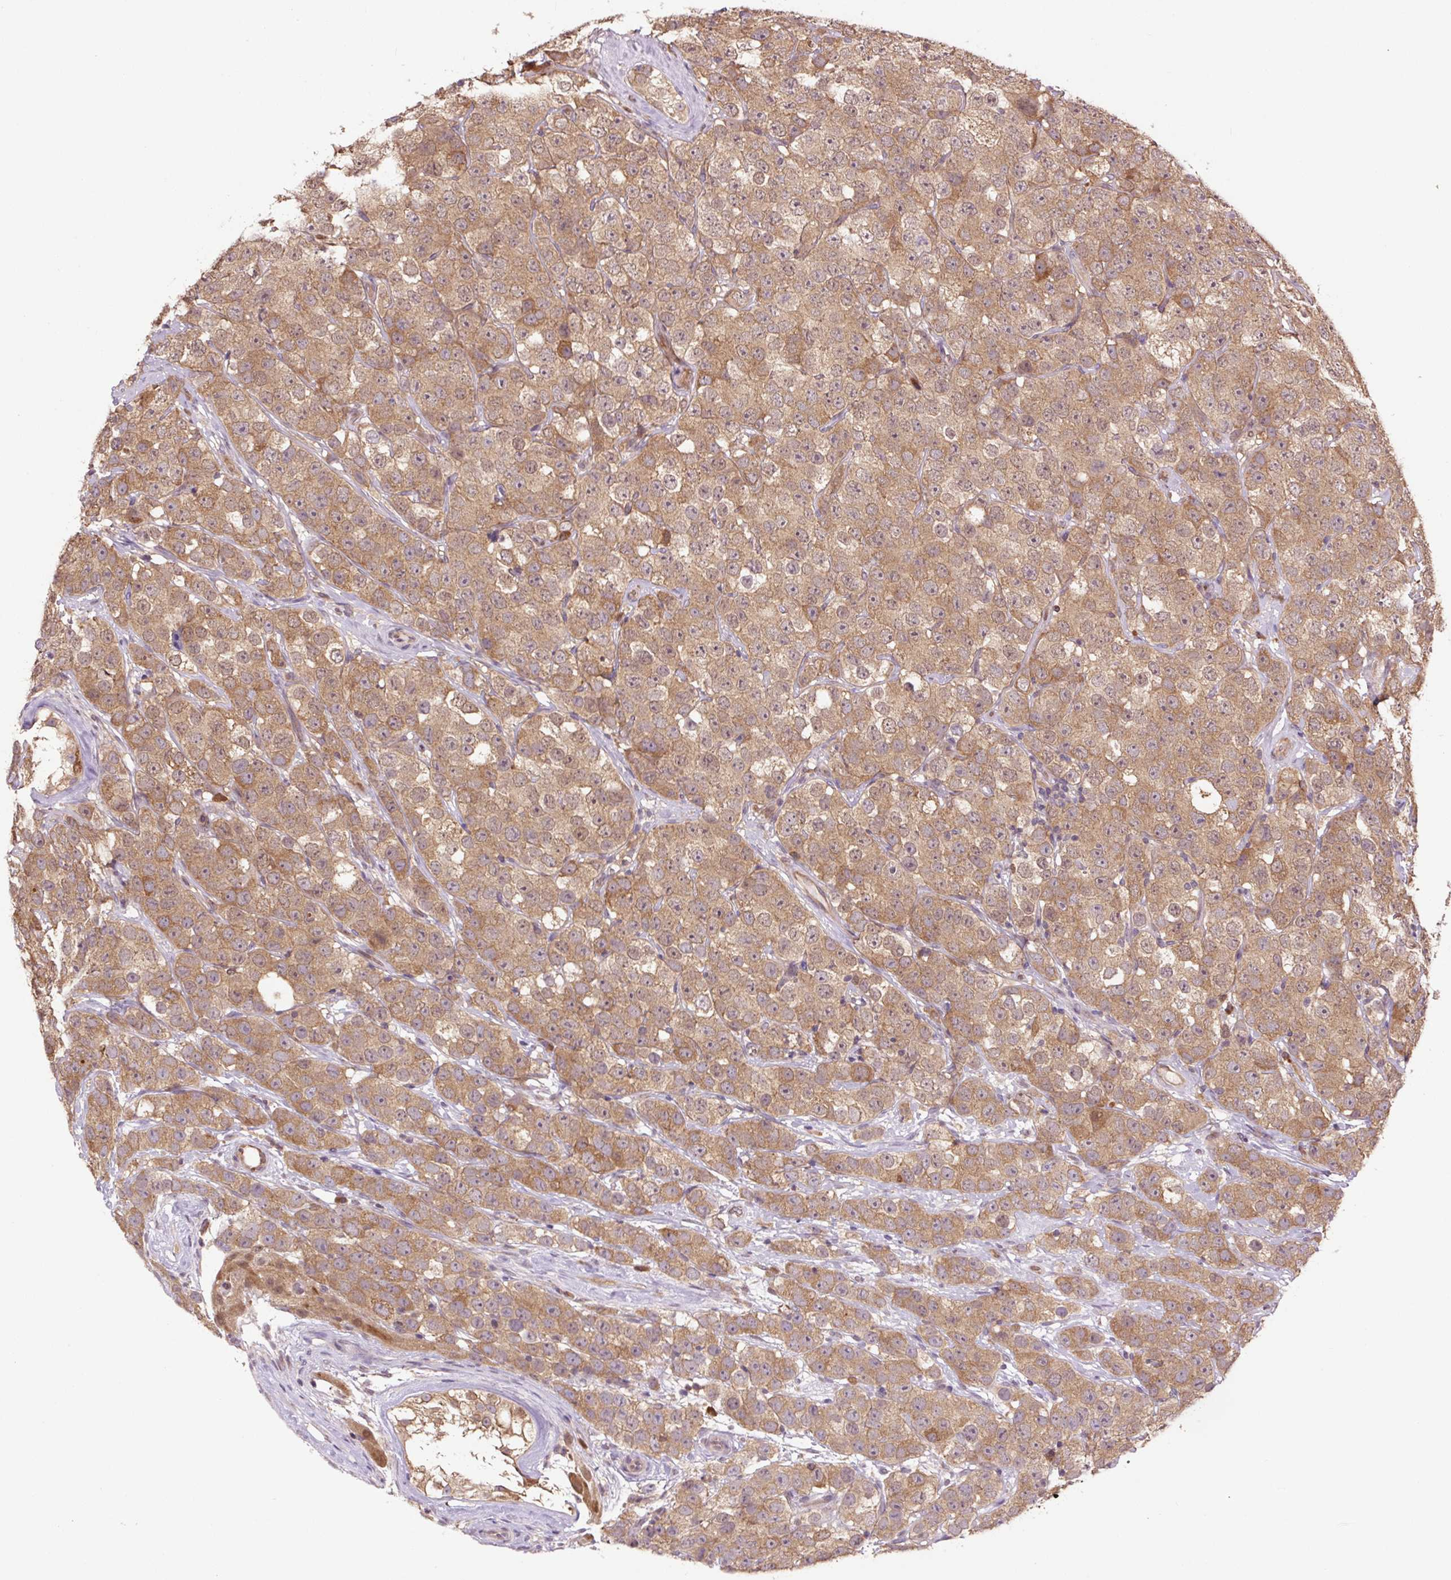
{"staining": {"intensity": "moderate", "quantity": ">75%", "location": "cytoplasmic/membranous"}, "tissue": "testis cancer", "cell_type": "Tumor cells", "image_type": "cancer", "snomed": [{"axis": "morphology", "description": "Seminoma, NOS"}, {"axis": "topography", "description": "Testis"}], "caption": "Immunohistochemical staining of testis cancer demonstrates moderate cytoplasmic/membranous protein expression in about >75% of tumor cells. Nuclei are stained in blue.", "gene": "TPT1", "patient": {"sex": "male", "age": 28}}